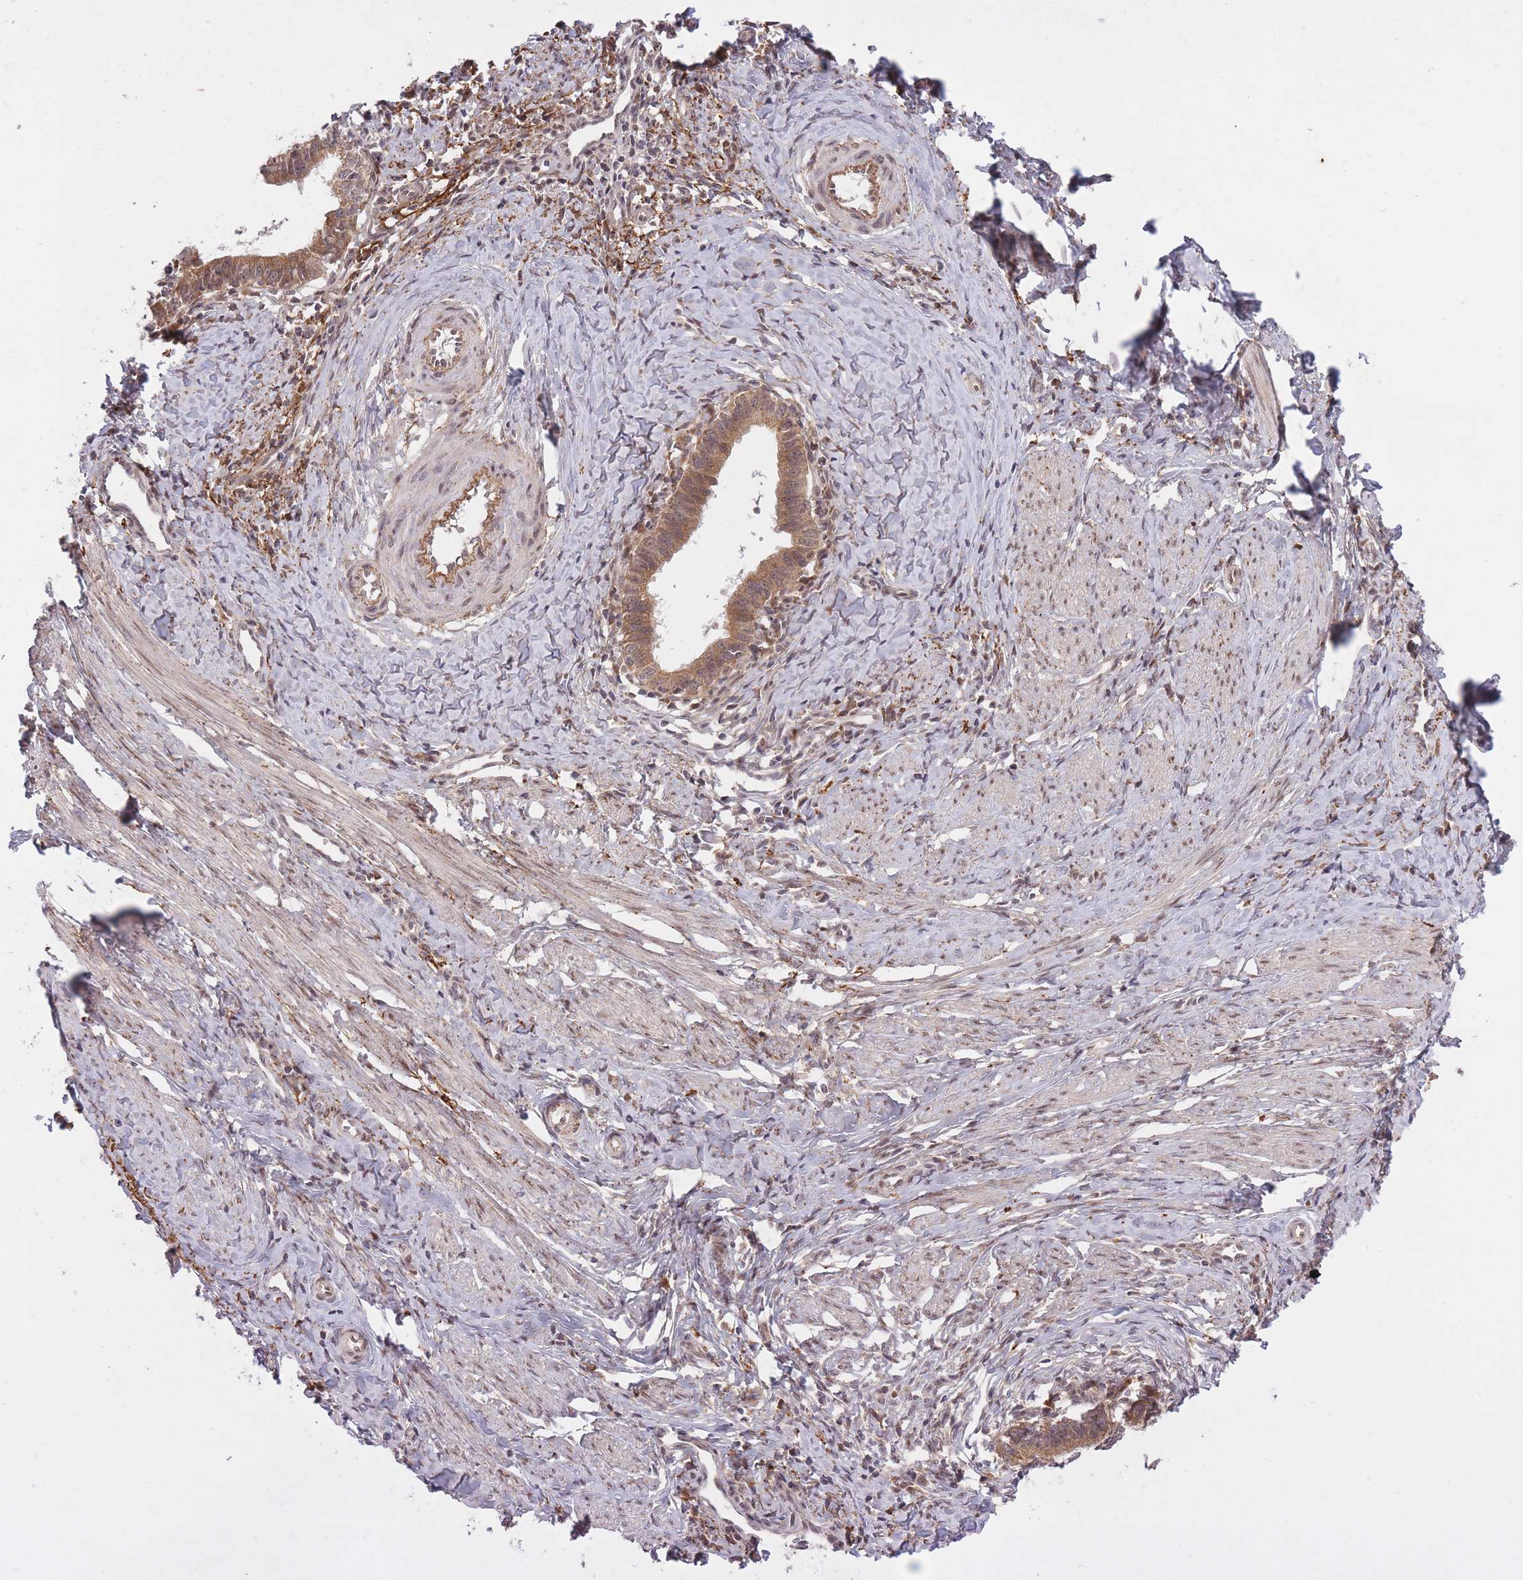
{"staining": {"intensity": "moderate", "quantity": ">75%", "location": "cytoplasmic/membranous,nuclear"}, "tissue": "cervical cancer", "cell_type": "Tumor cells", "image_type": "cancer", "snomed": [{"axis": "morphology", "description": "Adenocarcinoma, NOS"}, {"axis": "topography", "description": "Cervix"}], "caption": "DAB (3,3'-diaminobenzidine) immunohistochemical staining of cervical adenocarcinoma shows moderate cytoplasmic/membranous and nuclear protein staining in approximately >75% of tumor cells.", "gene": "ZNF391", "patient": {"sex": "female", "age": 36}}